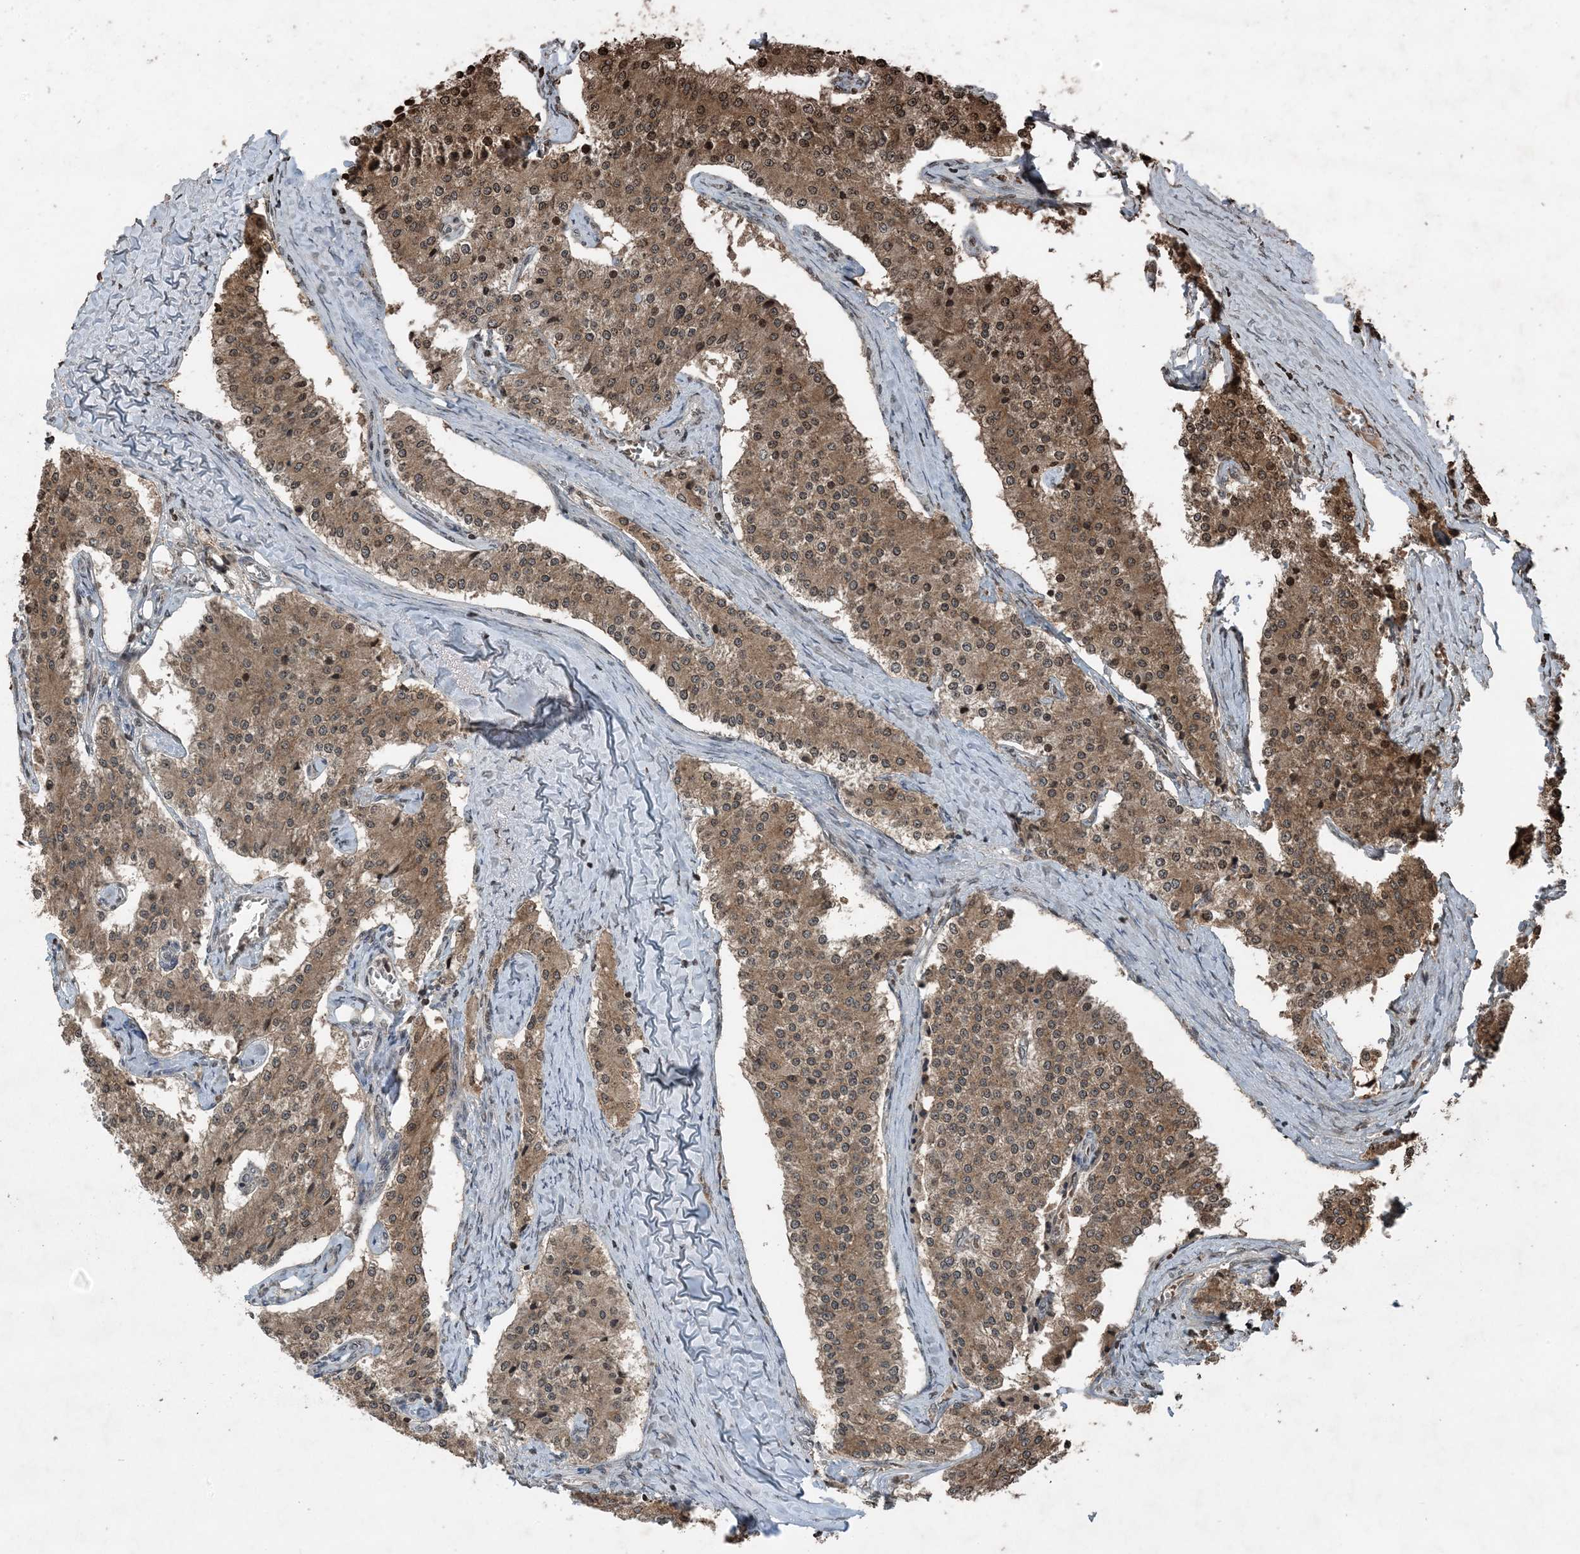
{"staining": {"intensity": "moderate", "quantity": "25%-75%", "location": "cytoplasmic/membranous,nuclear"}, "tissue": "carcinoid", "cell_type": "Tumor cells", "image_type": "cancer", "snomed": [{"axis": "morphology", "description": "Carcinoid, malignant, NOS"}, {"axis": "topography", "description": "Colon"}], "caption": "This image shows carcinoid (malignant) stained with immunohistochemistry (IHC) to label a protein in brown. The cytoplasmic/membranous and nuclear of tumor cells show moderate positivity for the protein. Nuclei are counter-stained blue.", "gene": "ZFAND2B", "patient": {"sex": "female", "age": 52}}